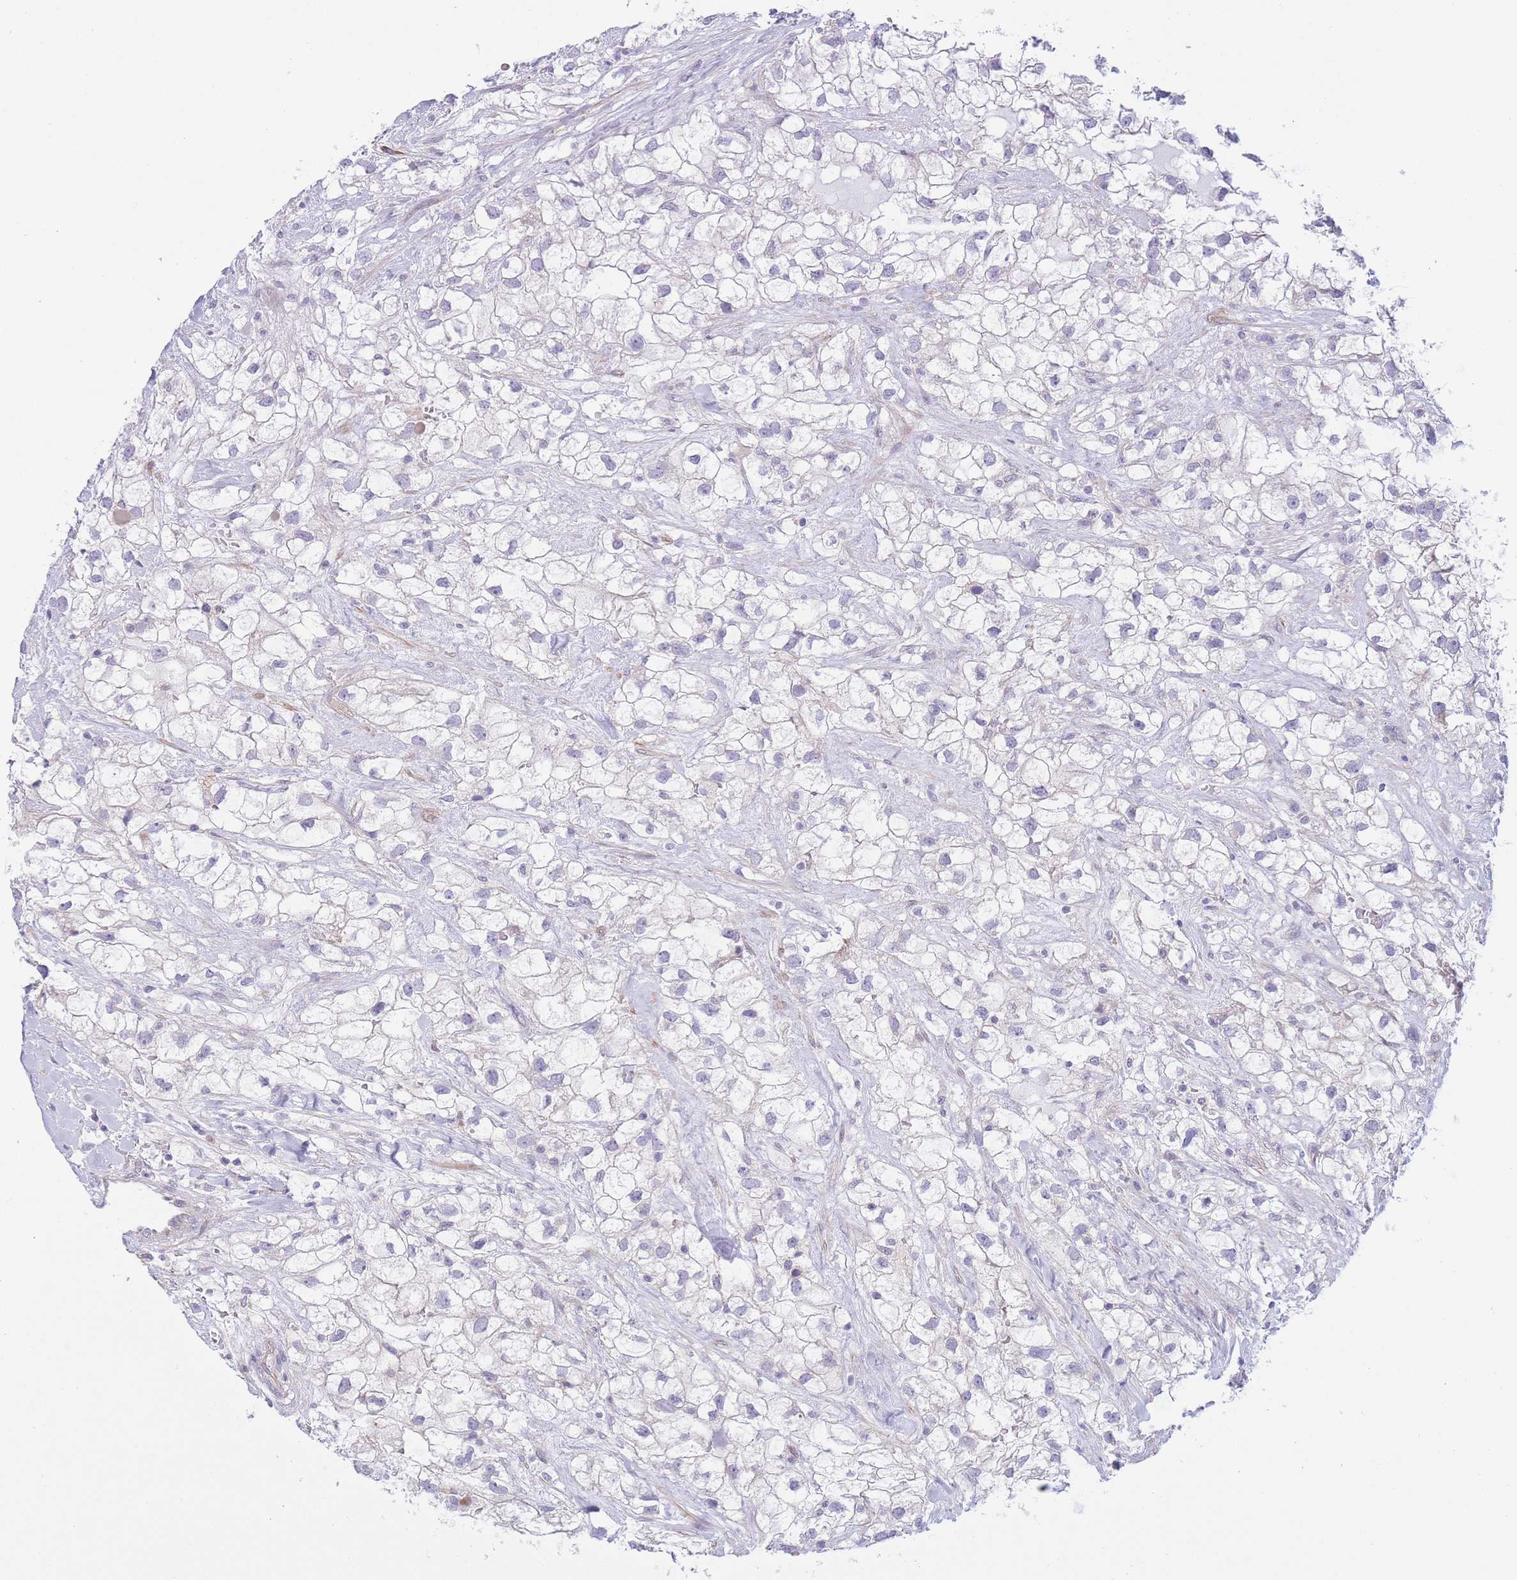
{"staining": {"intensity": "negative", "quantity": "none", "location": "none"}, "tissue": "renal cancer", "cell_type": "Tumor cells", "image_type": "cancer", "snomed": [{"axis": "morphology", "description": "Adenocarcinoma, NOS"}, {"axis": "topography", "description": "Kidney"}], "caption": "Renal adenocarcinoma was stained to show a protein in brown. There is no significant staining in tumor cells.", "gene": "C9orf152", "patient": {"sex": "male", "age": 59}}